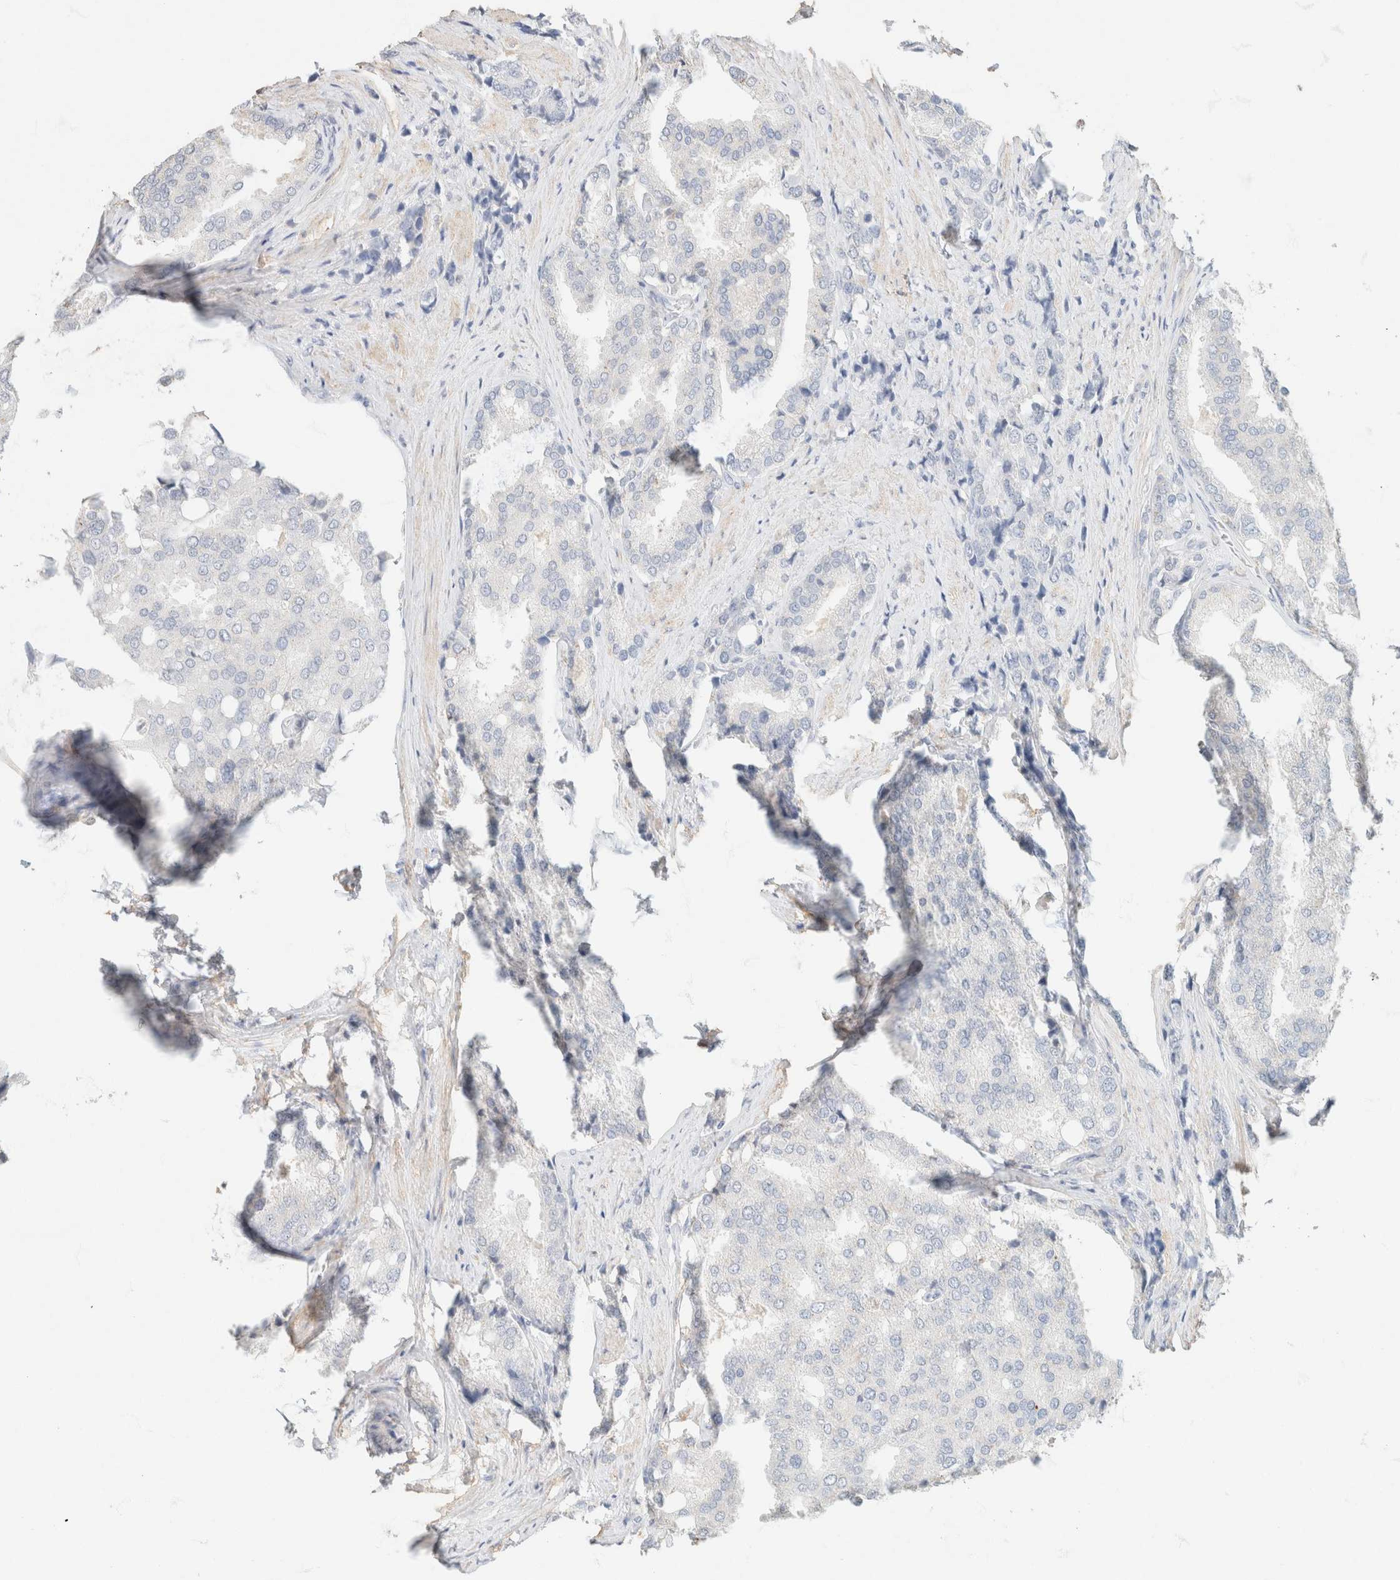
{"staining": {"intensity": "negative", "quantity": "none", "location": "none"}, "tissue": "prostate cancer", "cell_type": "Tumor cells", "image_type": "cancer", "snomed": [{"axis": "morphology", "description": "Adenocarcinoma, High grade"}, {"axis": "topography", "description": "Prostate"}], "caption": "DAB immunohistochemical staining of prostate cancer (adenocarcinoma (high-grade)) exhibits no significant expression in tumor cells.", "gene": "CA12", "patient": {"sex": "male", "age": 50}}